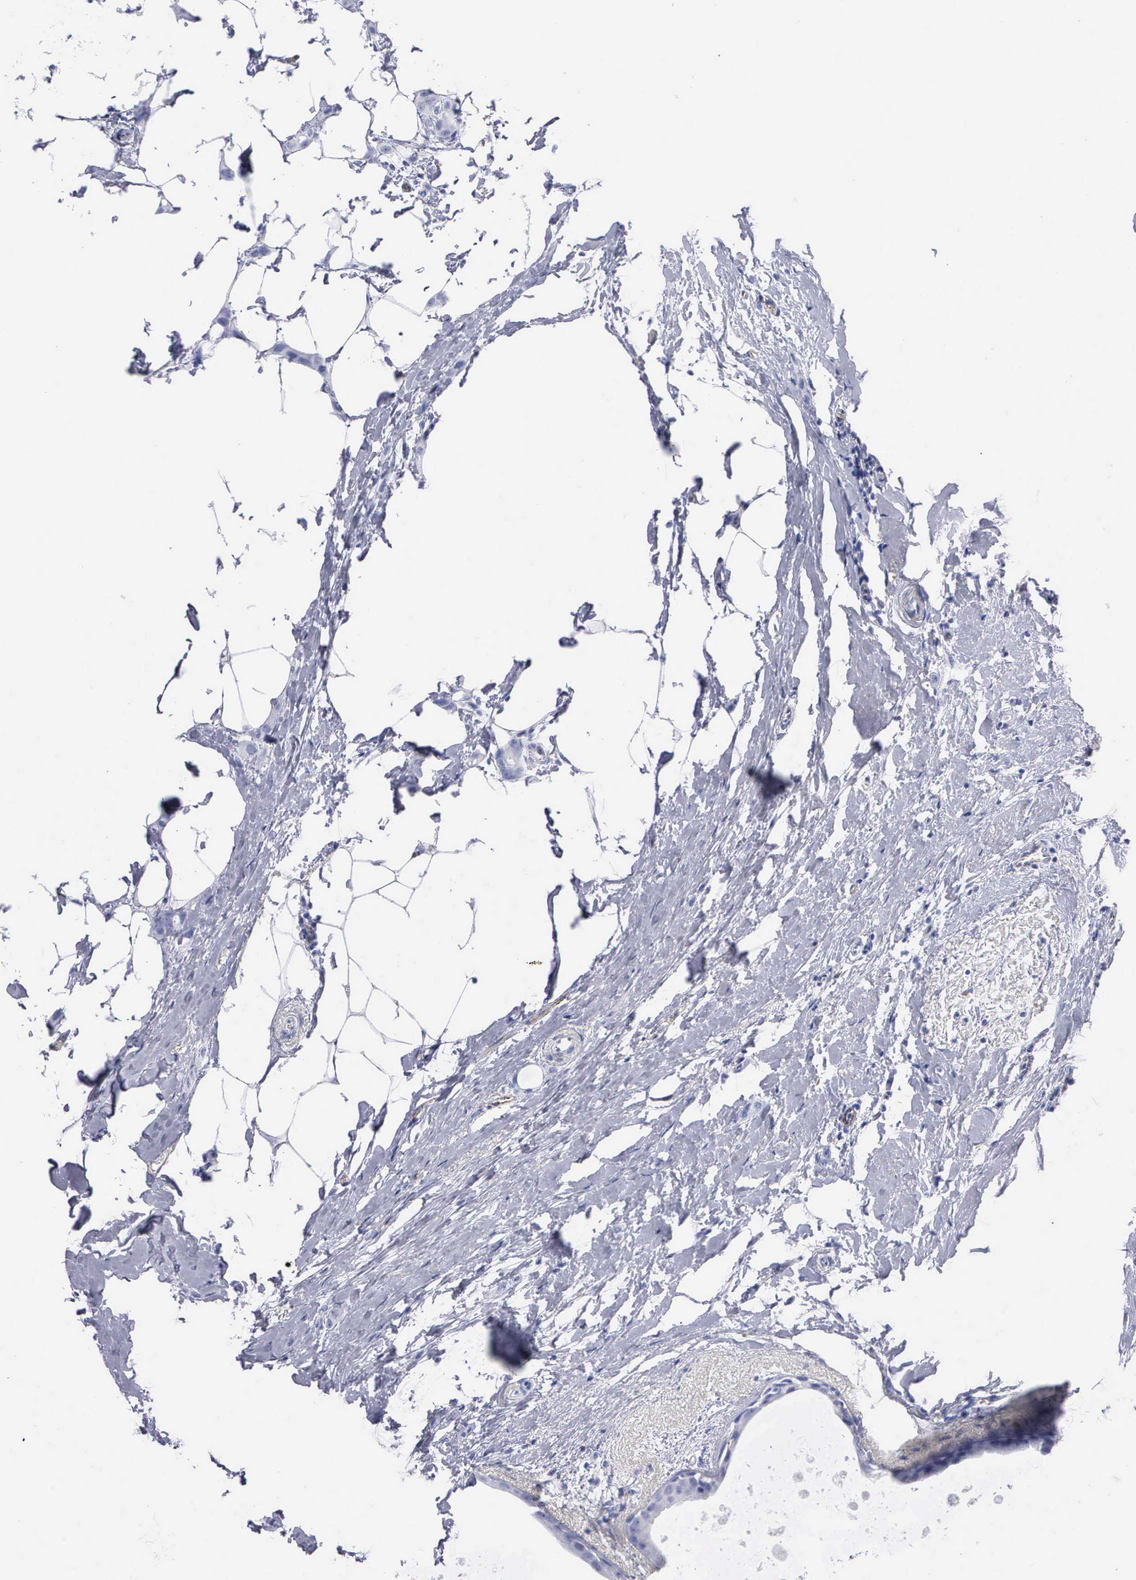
{"staining": {"intensity": "negative", "quantity": "none", "location": "none"}, "tissue": "breast cancer", "cell_type": "Tumor cells", "image_type": "cancer", "snomed": [{"axis": "morphology", "description": "Lobular carcinoma"}, {"axis": "topography", "description": "Breast"}], "caption": "Immunohistochemical staining of human breast cancer (lobular carcinoma) shows no significant positivity in tumor cells.", "gene": "CTSL", "patient": {"sex": "female", "age": 55}}